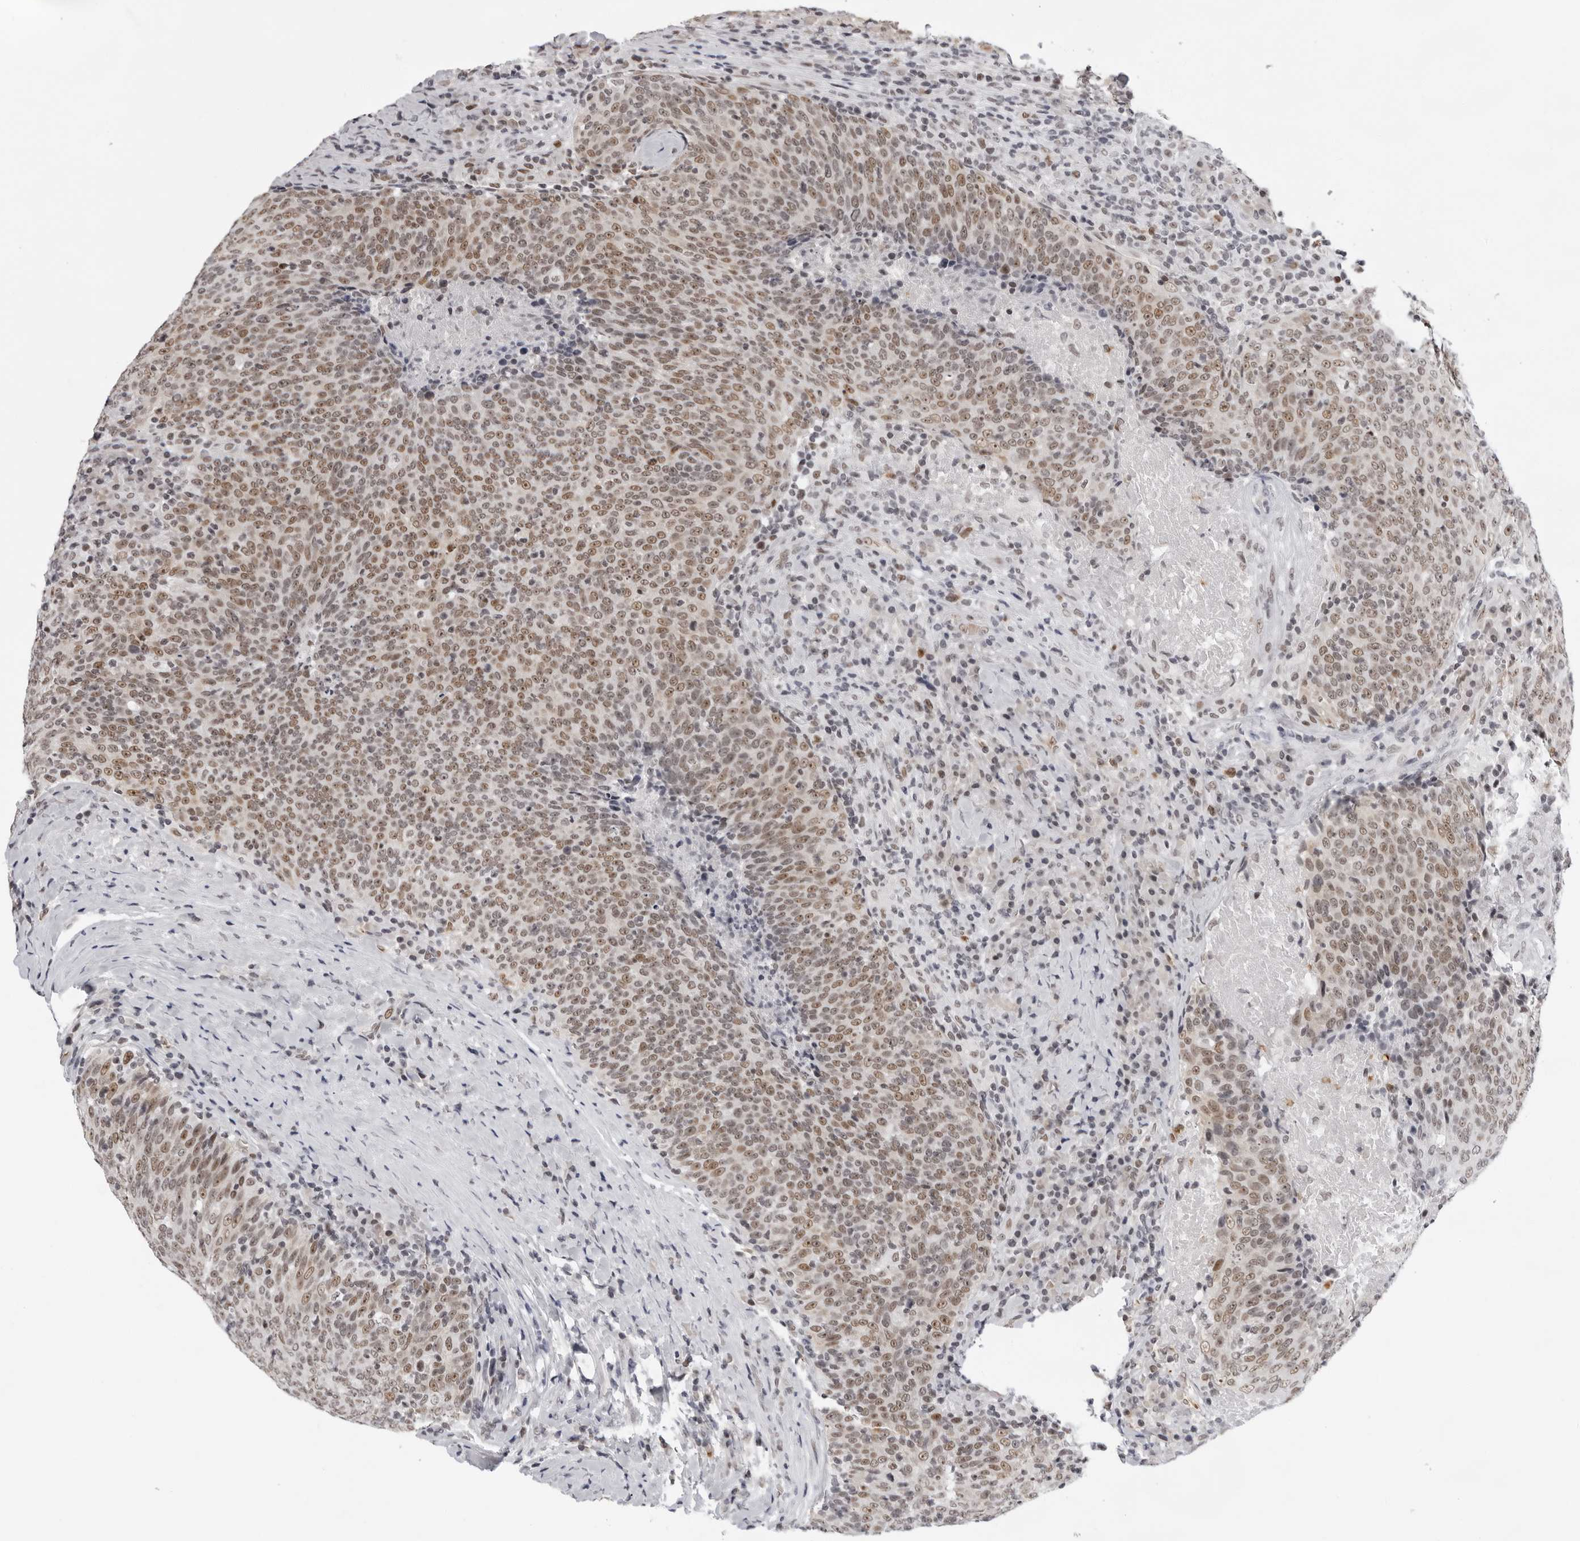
{"staining": {"intensity": "moderate", "quantity": ">75%", "location": "nuclear"}, "tissue": "head and neck cancer", "cell_type": "Tumor cells", "image_type": "cancer", "snomed": [{"axis": "morphology", "description": "Squamous cell carcinoma, NOS"}, {"axis": "morphology", "description": "Squamous cell carcinoma, metastatic, NOS"}, {"axis": "topography", "description": "Lymph node"}, {"axis": "topography", "description": "Head-Neck"}], "caption": "A high-resolution micrograph shows IHC staining of metastatic squamous cell carcinoma (head and neck), which displays moderate nuclear positivity in about >75% of tumor cells.", "gene": "USP1", "patient": {"sex": "male", "age": 62}}